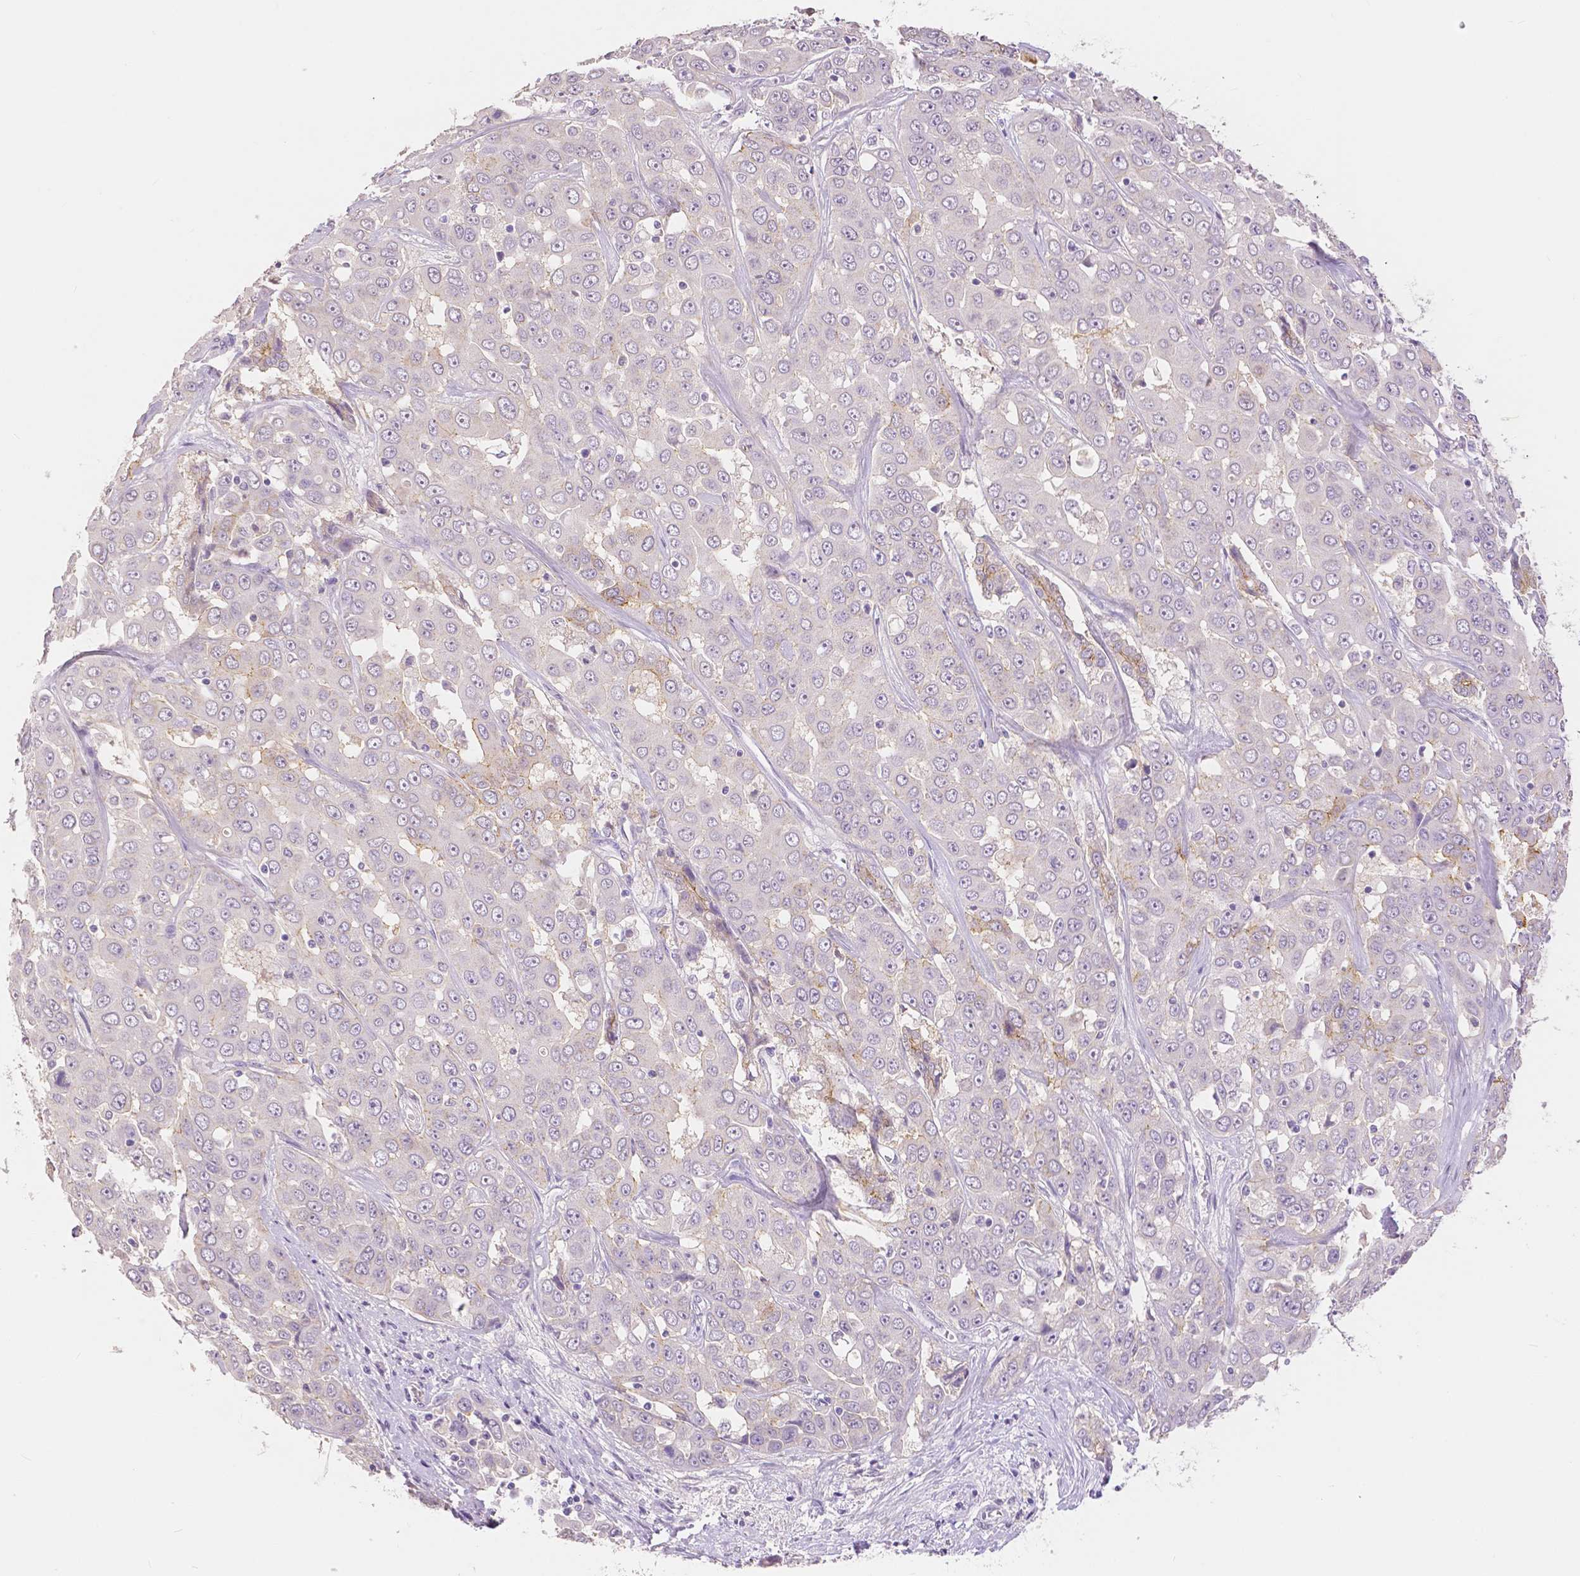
{"staining": {"intensity": "negative", "quantity": "none", "location": "none"}, "tissue": "liver cancer", "cell_type": "Tumor cells", "image_type": "cancer", "snomed": [{"axis": "morphology", "description": "Cholangiocarcinoma"}, {"axis": "topography", "description": "Liver"}], "caption": "Immunohistochemical staining of cholangiocarcinoma (liver) demonstrates no significant positivity in tumor cells.", "gene": "OCLN", "patient": {"sex": "female", "age": 52}}